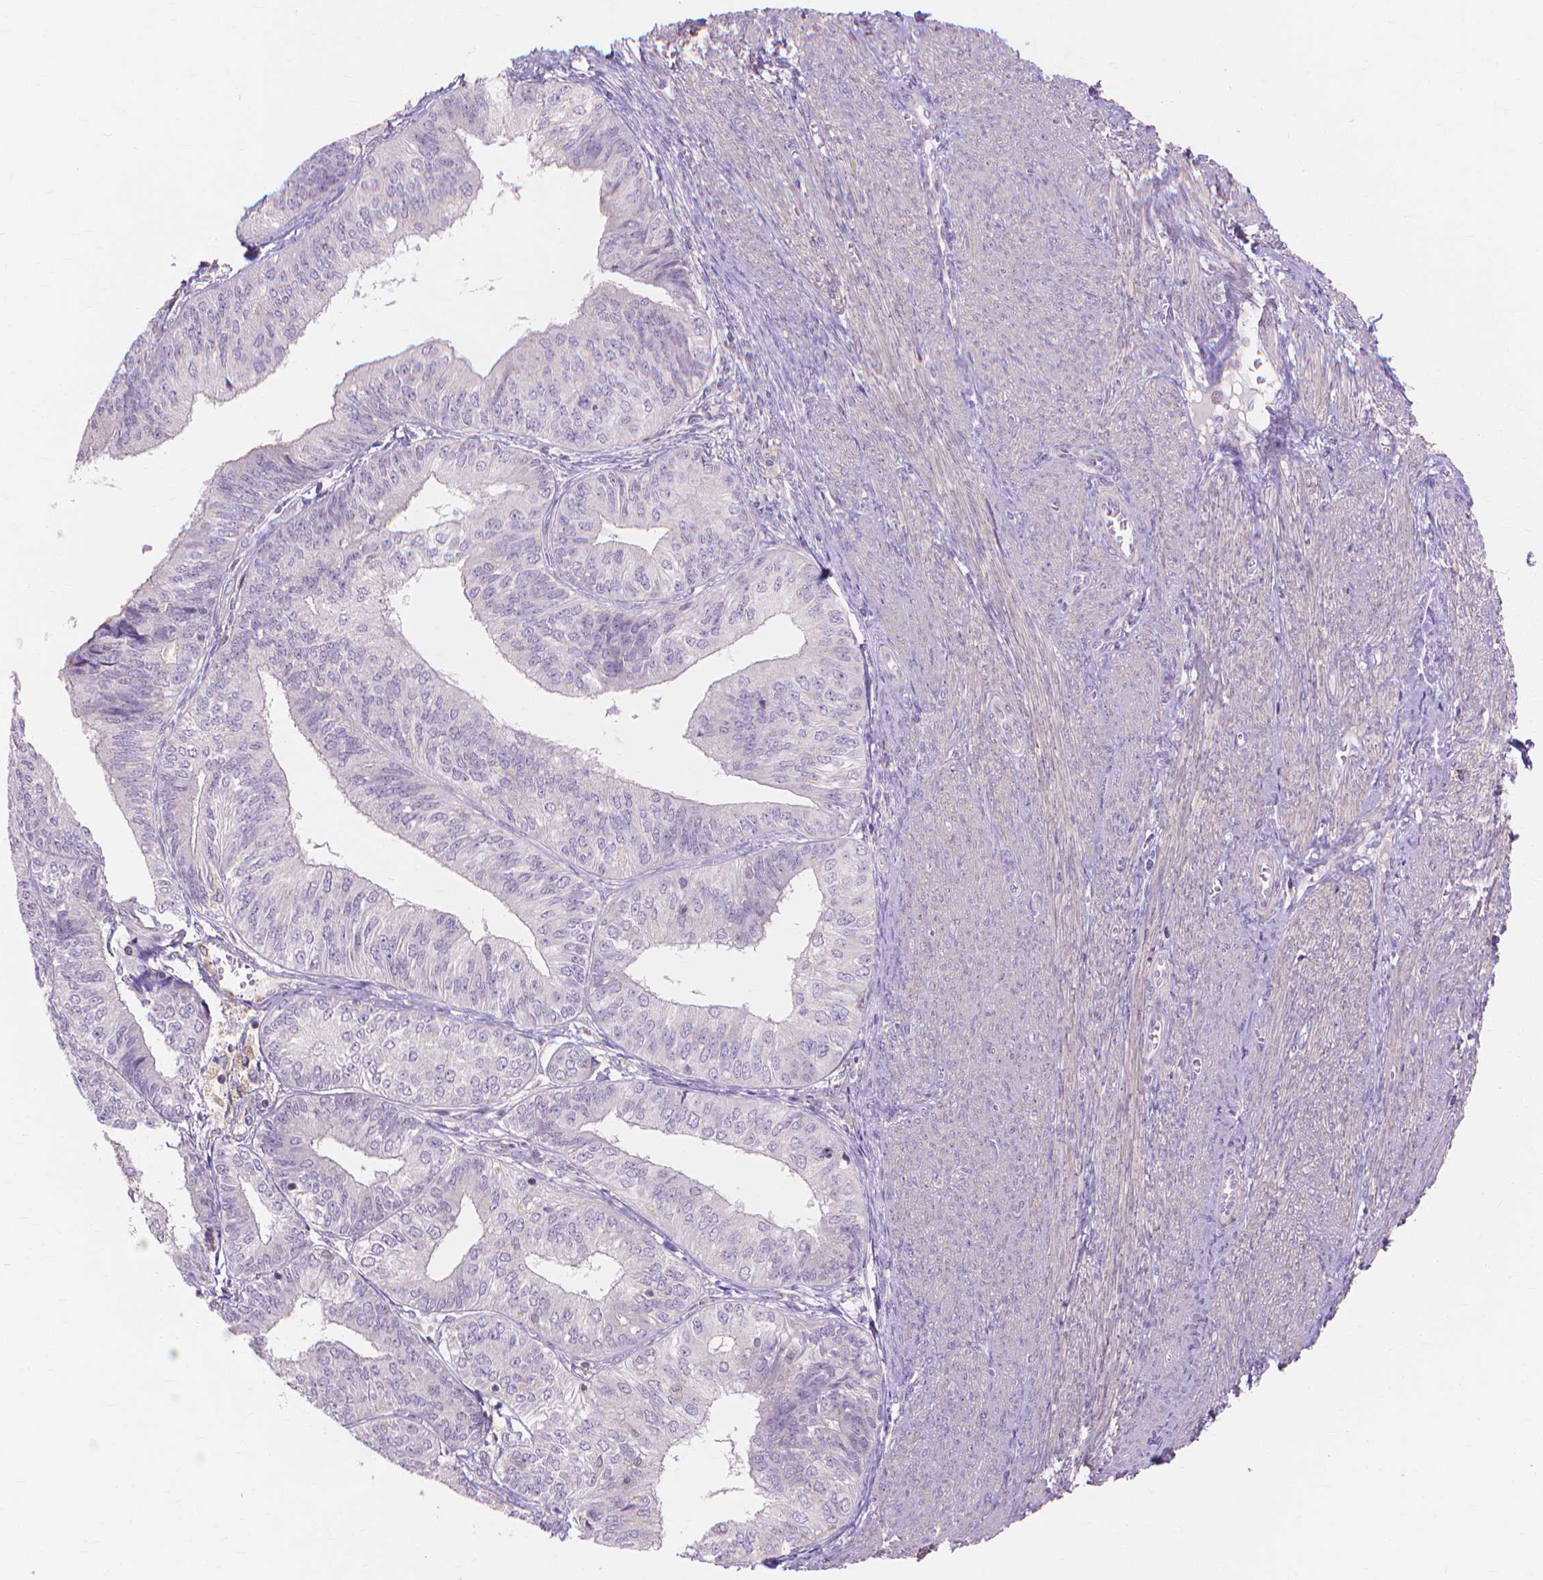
{"staining": {"intensity": "negative", "quantity": "none", "location": "none"}, "tissue": "endometrial cancer", "cell_type": "Tumor cells", "image_type": "cancer", "snomed": [{"axis": "morphology", "description": "Adenocarcinoma, NOS"}, {"axis": "topography", "description": "Endometrium"}], "caption": "Immunohistochemistry (IHC) micrograph of neoplastic tissue: adenocarcinoma (endometrial) stained with DAB (3,3'-diaminobenzidine) shows no significant protein positivity in tumor cells.", "gene": "PRDM13", "patient": {"sex": "female", "age": 58}}